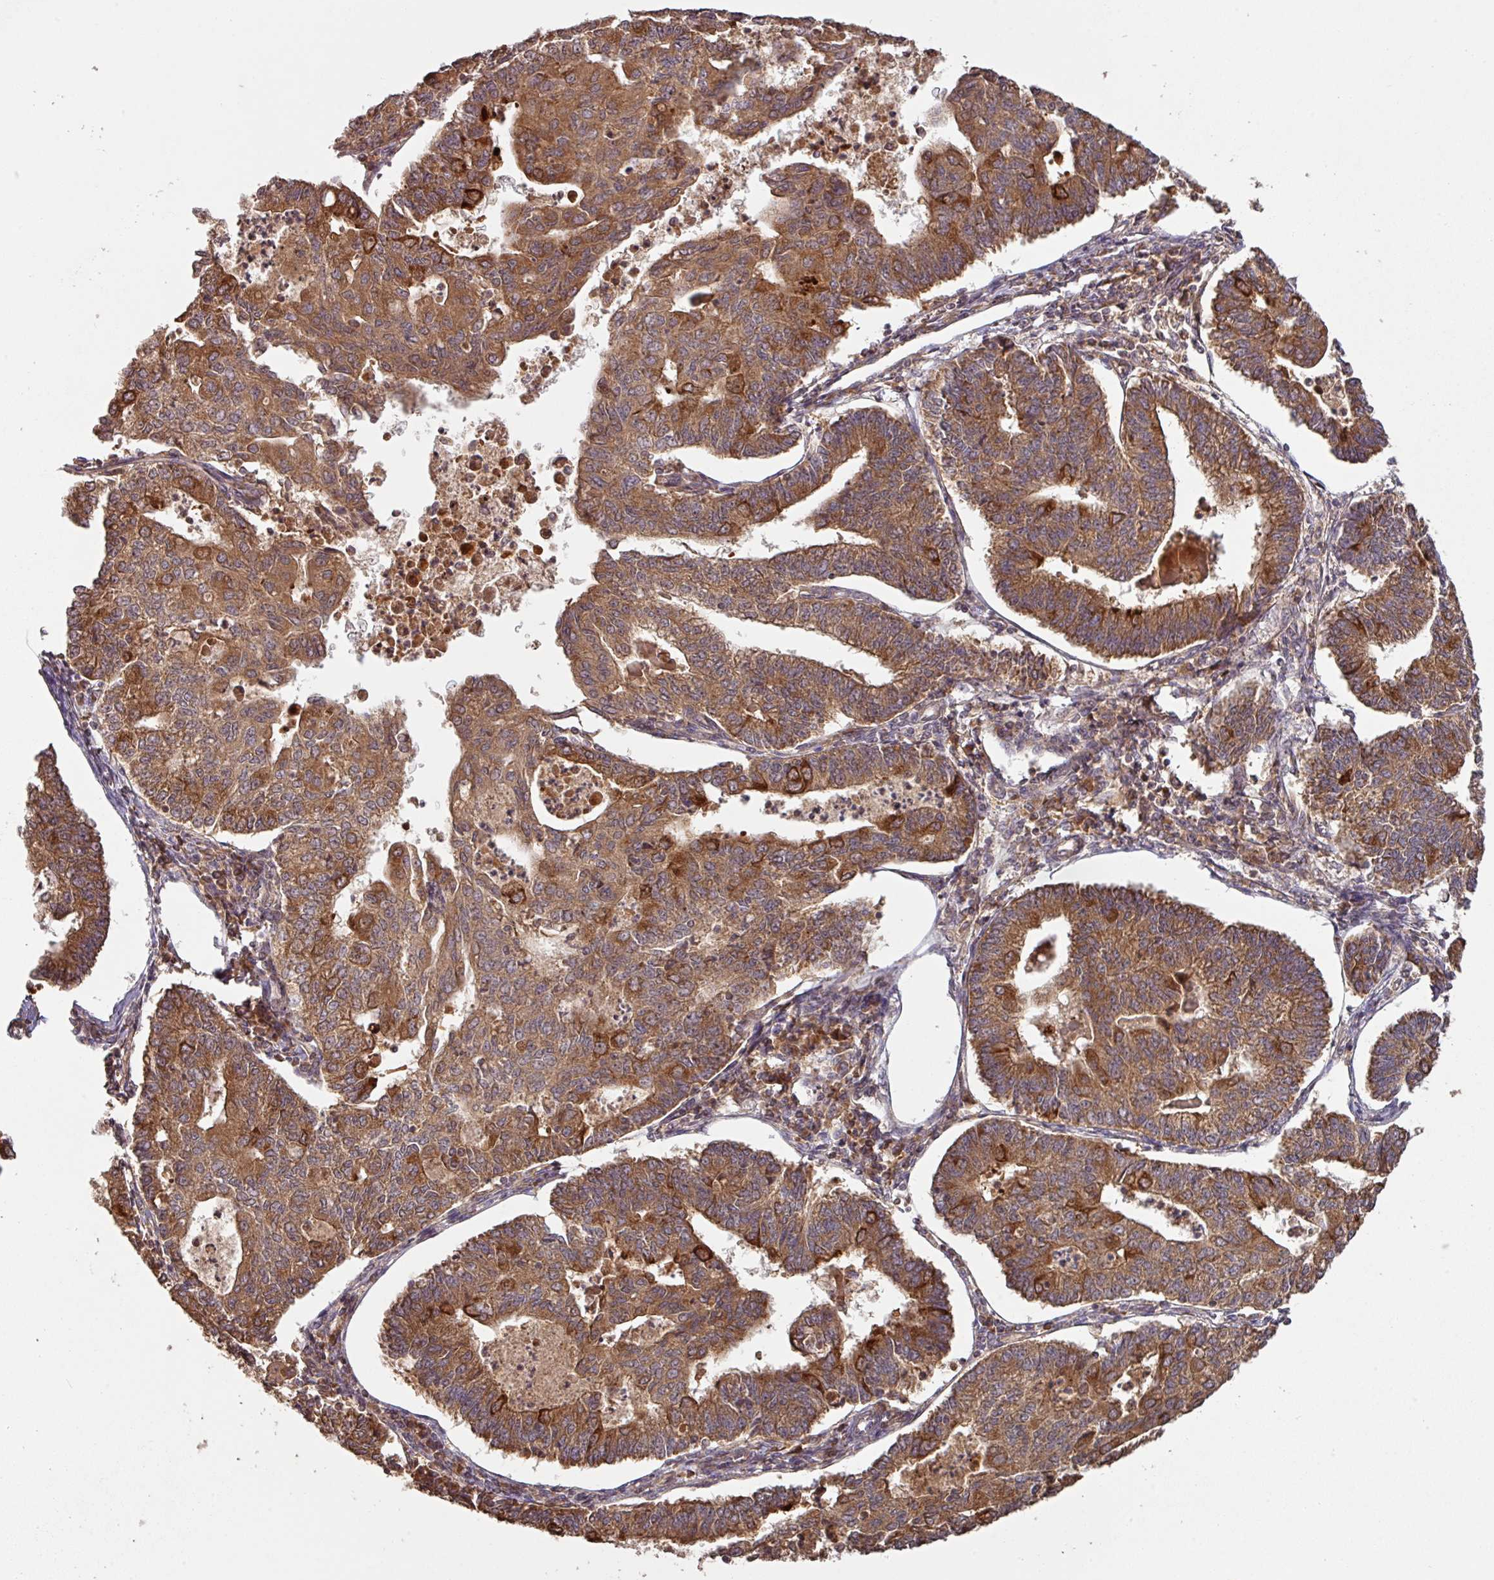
{"staining": {"intensity": "strong", "quantity": ">75%", "location": "cytoplasmic/membranous"}, "tissue": "endometrial cancer", "cell_type": "Tumor cells", "image_type": "cancer", "snomed": [{"axis": "morphology", "description": "Adenocarcinoma, NOS"}, {"axis": "topography", "description": "Endometrium"}], "caption": "Protein staining of endometrial adenocarcinoma tissue displays strong cytoplasmic/membranous positivity in about >75% of tumor cells.", "gene": "MRRF", "patient": {"sex": "female", "age": 56}}